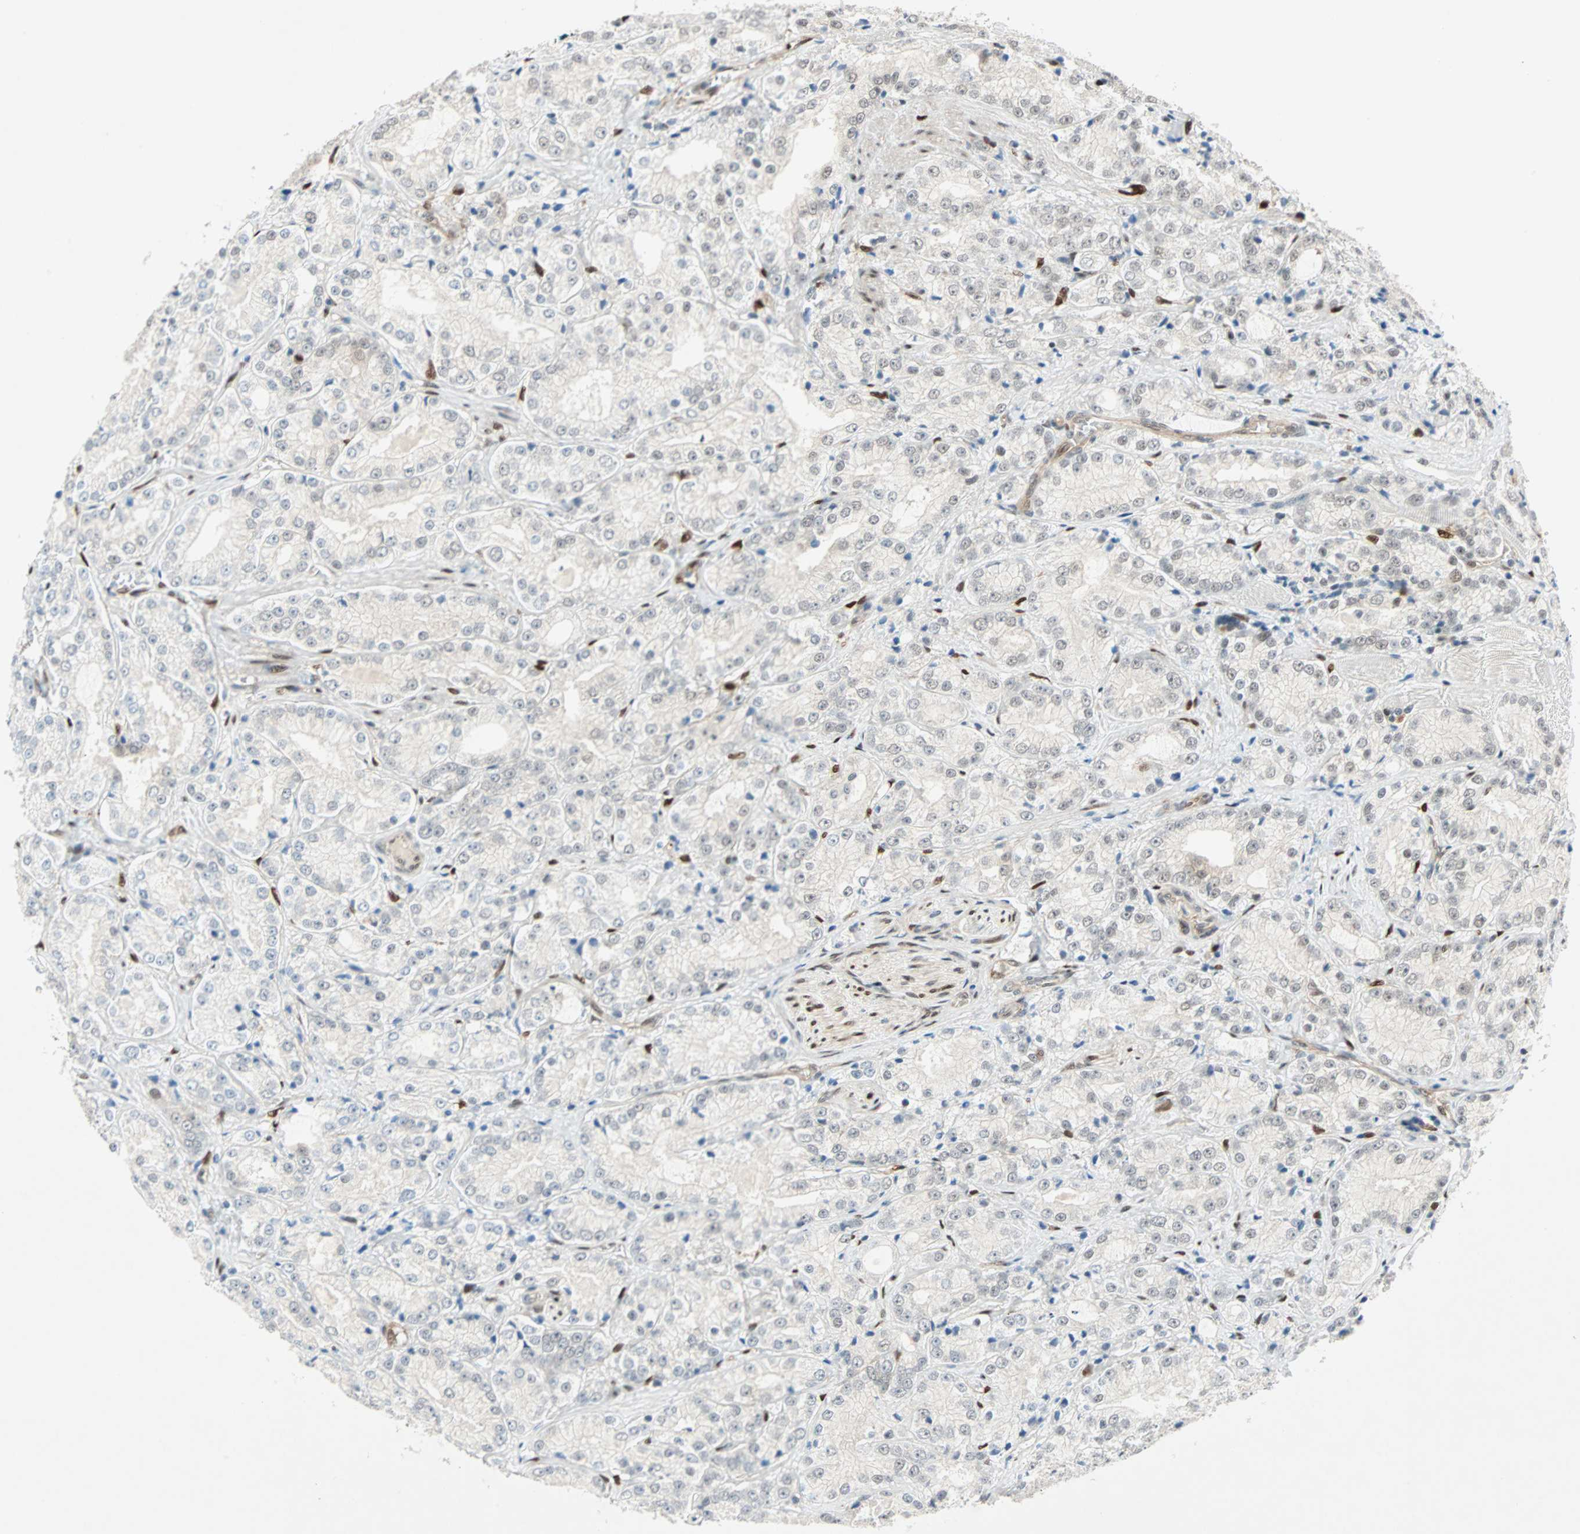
{"staining": {"intensity": "weak", "quantity": ">75%", "location": "nuclear"}, "tissue": "prostate cancer", "cell_type": "Tumor cells", "image_type": "cancer", "snomed": [{"axis": "morphology", "description": "Adenocarcinoma, High grade"}, {"axis": "topography", "description": "Prostate"}], "caption": "Immunohistochemistry (IHC) photomicrograph of human prostate cancer (high-grade adenocarcinoma) stained for a protein (brown), which displays low levels of weak nuclear positivity in about >75% of tumor cells.", "gene": "WWTR1", "patient": {"sex": "male", "age": 73}}